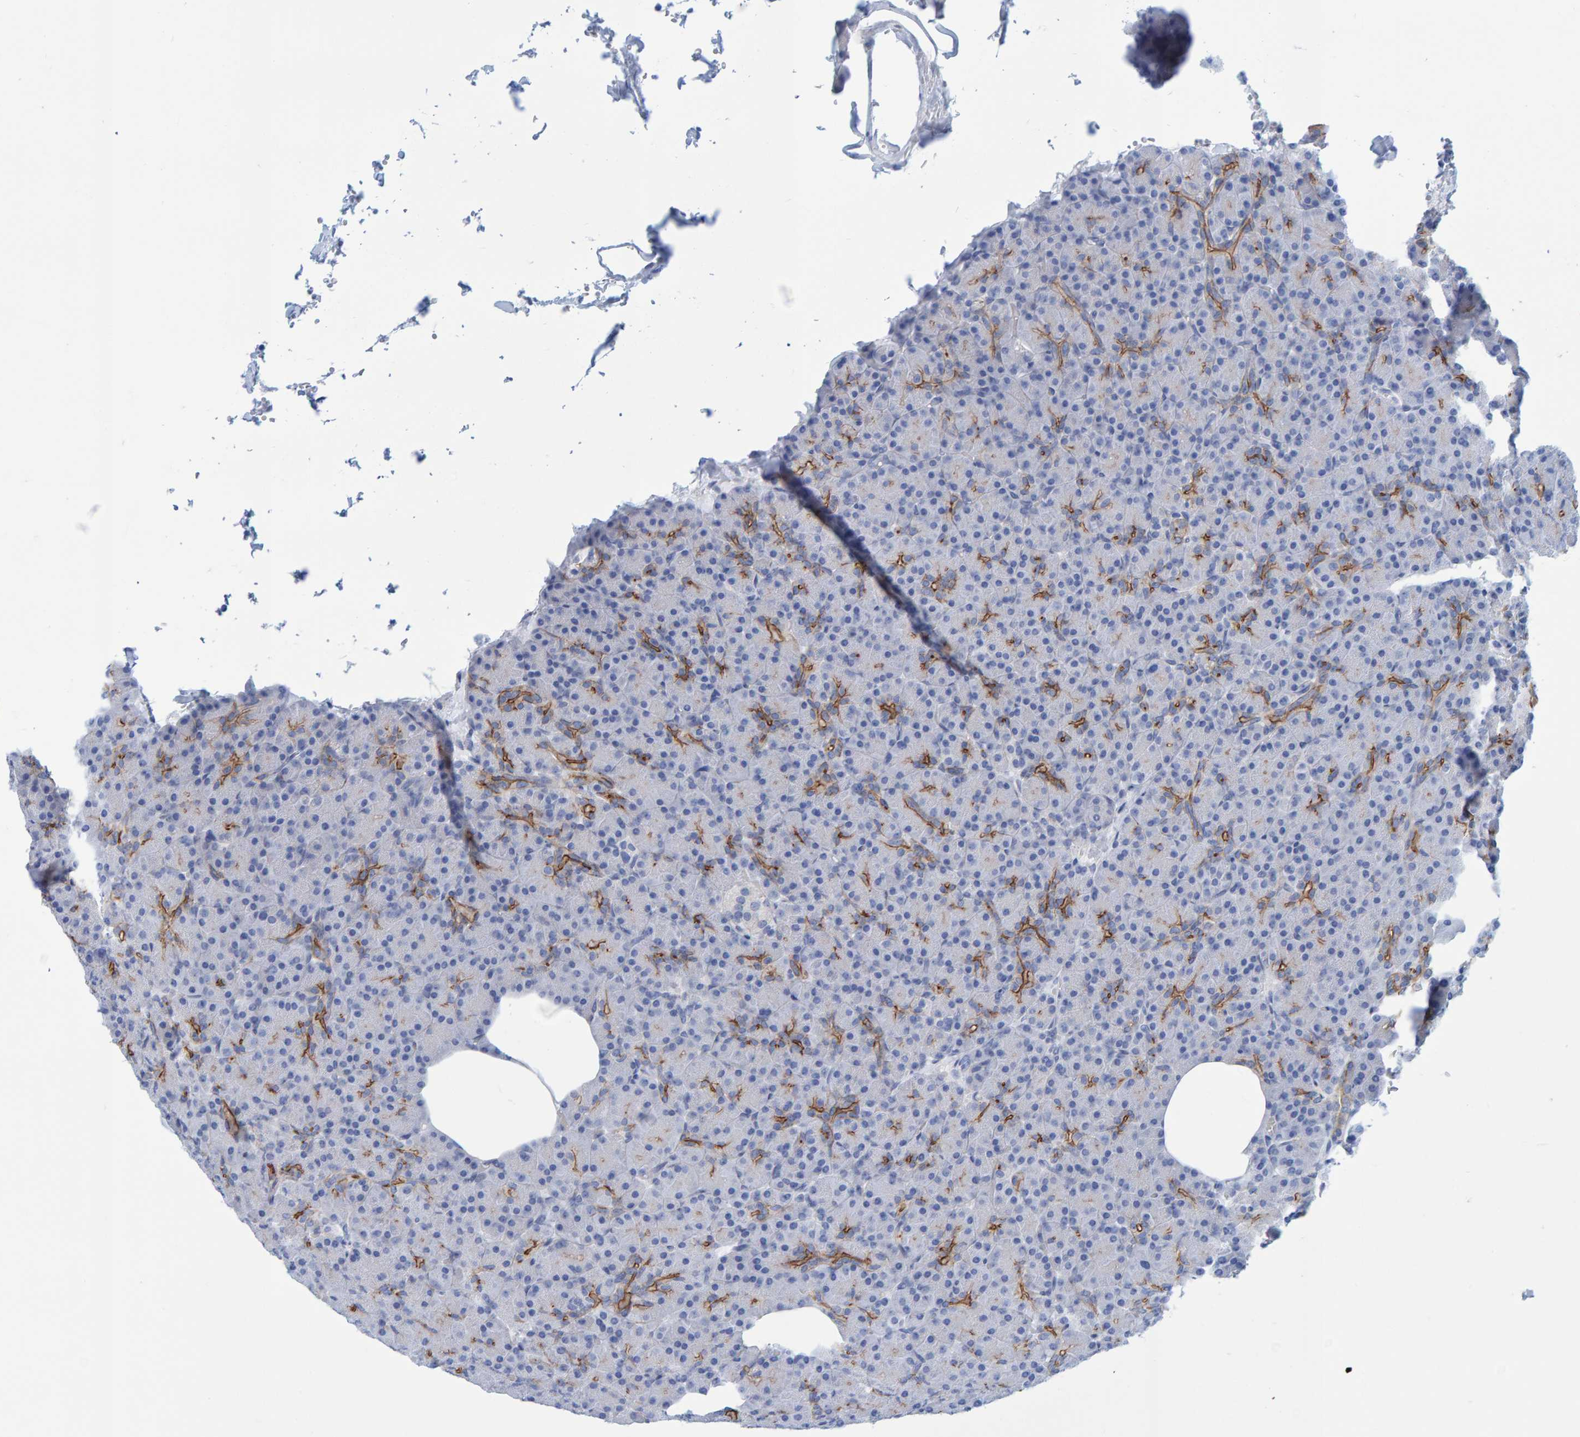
{"staining": {"intensity": "moderate", "quantity": "<25%", "location": "cytoplasmic/membranous"}, "tissue": "pancreas", "cell_type": "Exocrine glandular cells", "image_type": "normal", "snomed": [{"axis": "morphology", "description": "Normal tissue, NOS"}, {"axis": "topography", "description": "Pancreas"}], "caption": "Brown immunohistochemical staining in benign pancreas exhibits moderate cytoplasmic/membranous expression in approximately <25% of exocrine glandular cells. (DAB (3,3'-diaminobenzidine) IHC, brown staining for protein, blue staining for nuclei).", "gene": "JAKMIP3", "patient": {"sex": "female", "age": 43}}